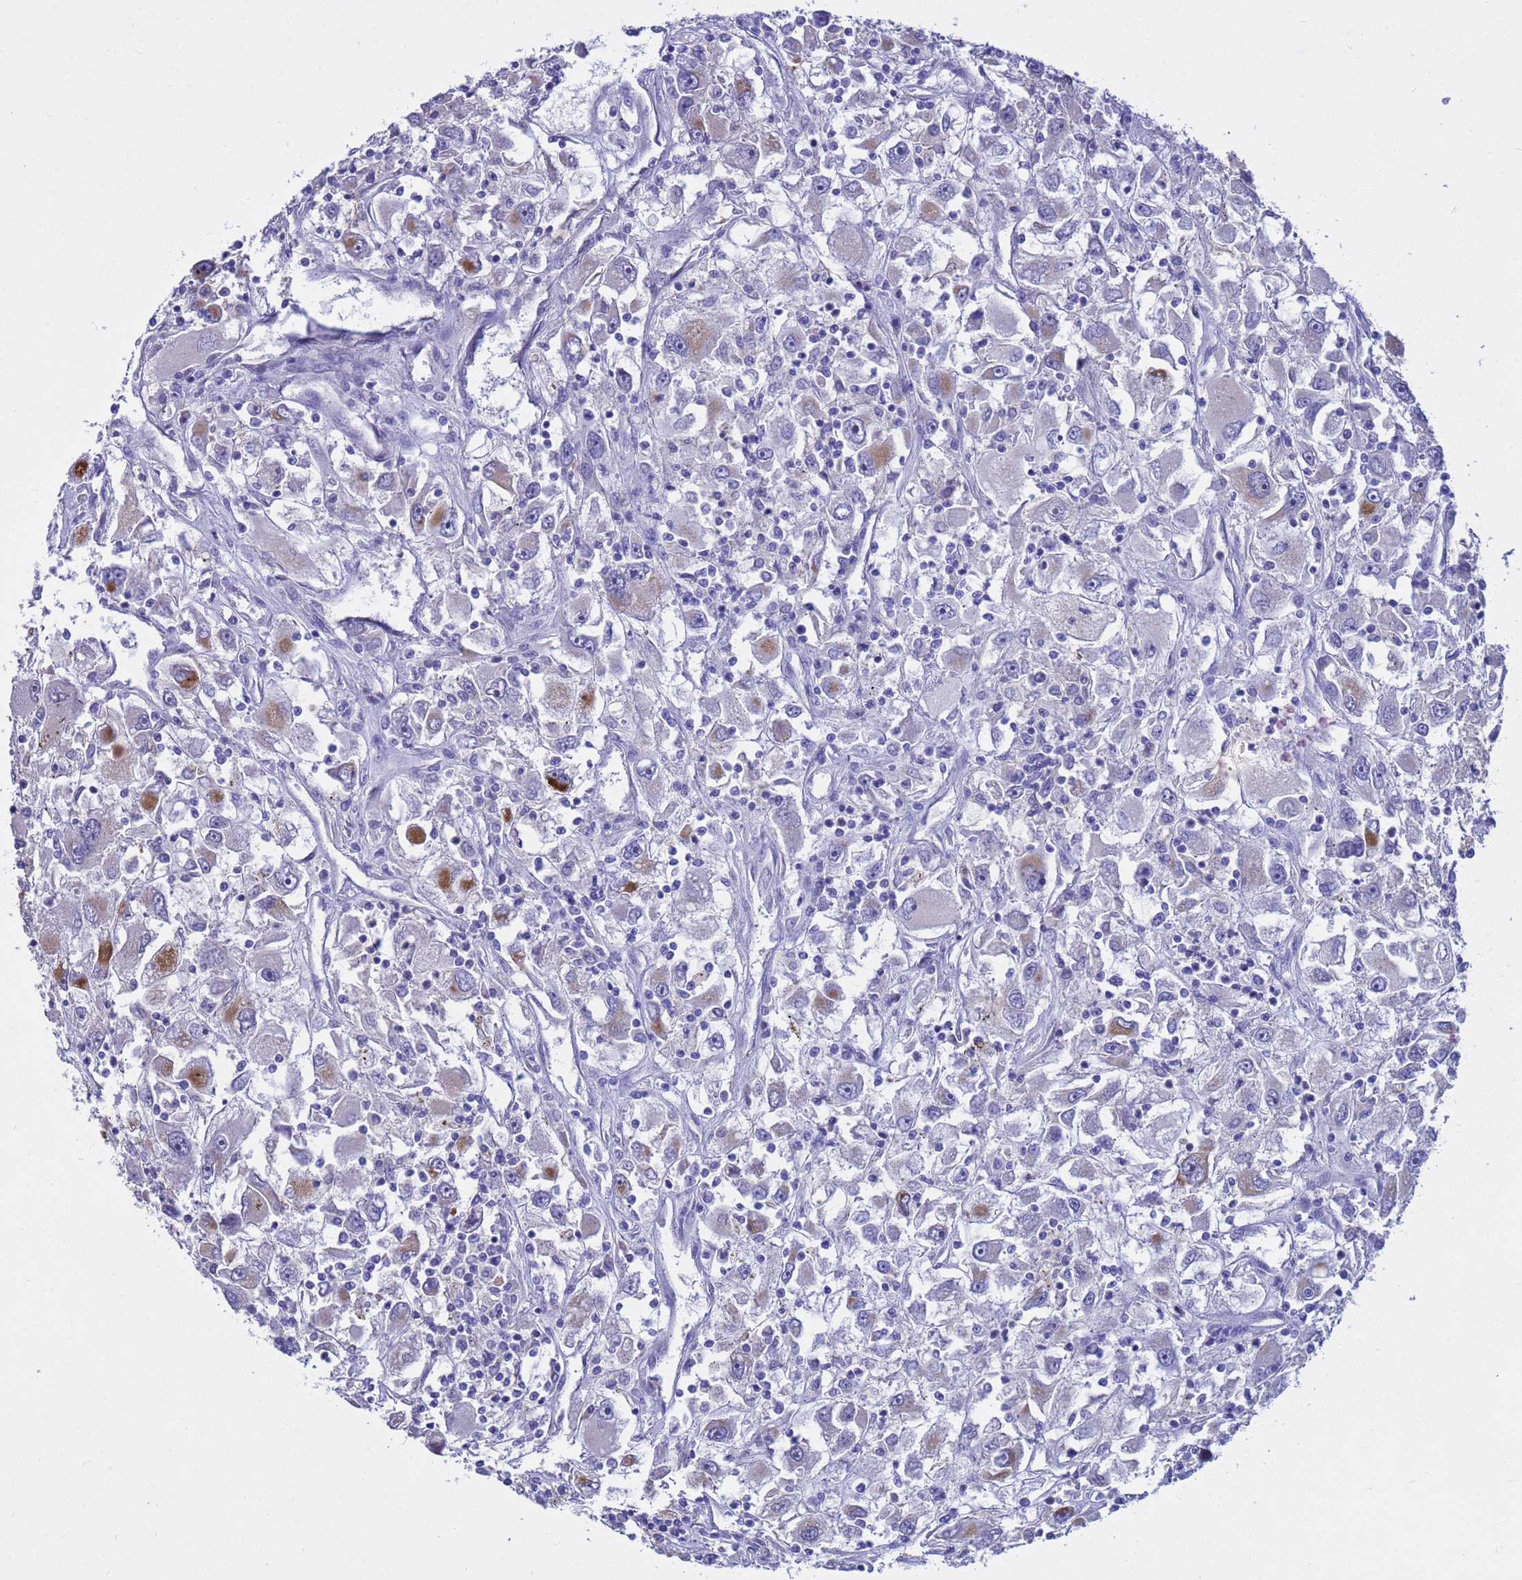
{"staining": {"intensity": "moderate", "quantity": "<25%", "location": "cytoplasmic/membranous"}, "tissue": "renal cancer", "cell_type": "Tumor cells", "image_type": "cancer", "snomed": [{"axis": "morphology", "description": "Adenocarcinoma, NOS"}, {"axis": "topography", "description": "Kidney"}], "caption": "An immunohistochemistry (IHC) micrograph of neoplastic tissue is shown. Protein staining in brown highlights moderate cytoplasmic/membranous positivity in adenocarcinoma (renal) within tumor cells.", "gene": "TUBGCP3", "patient": {"sex": "female", "age": 52}}